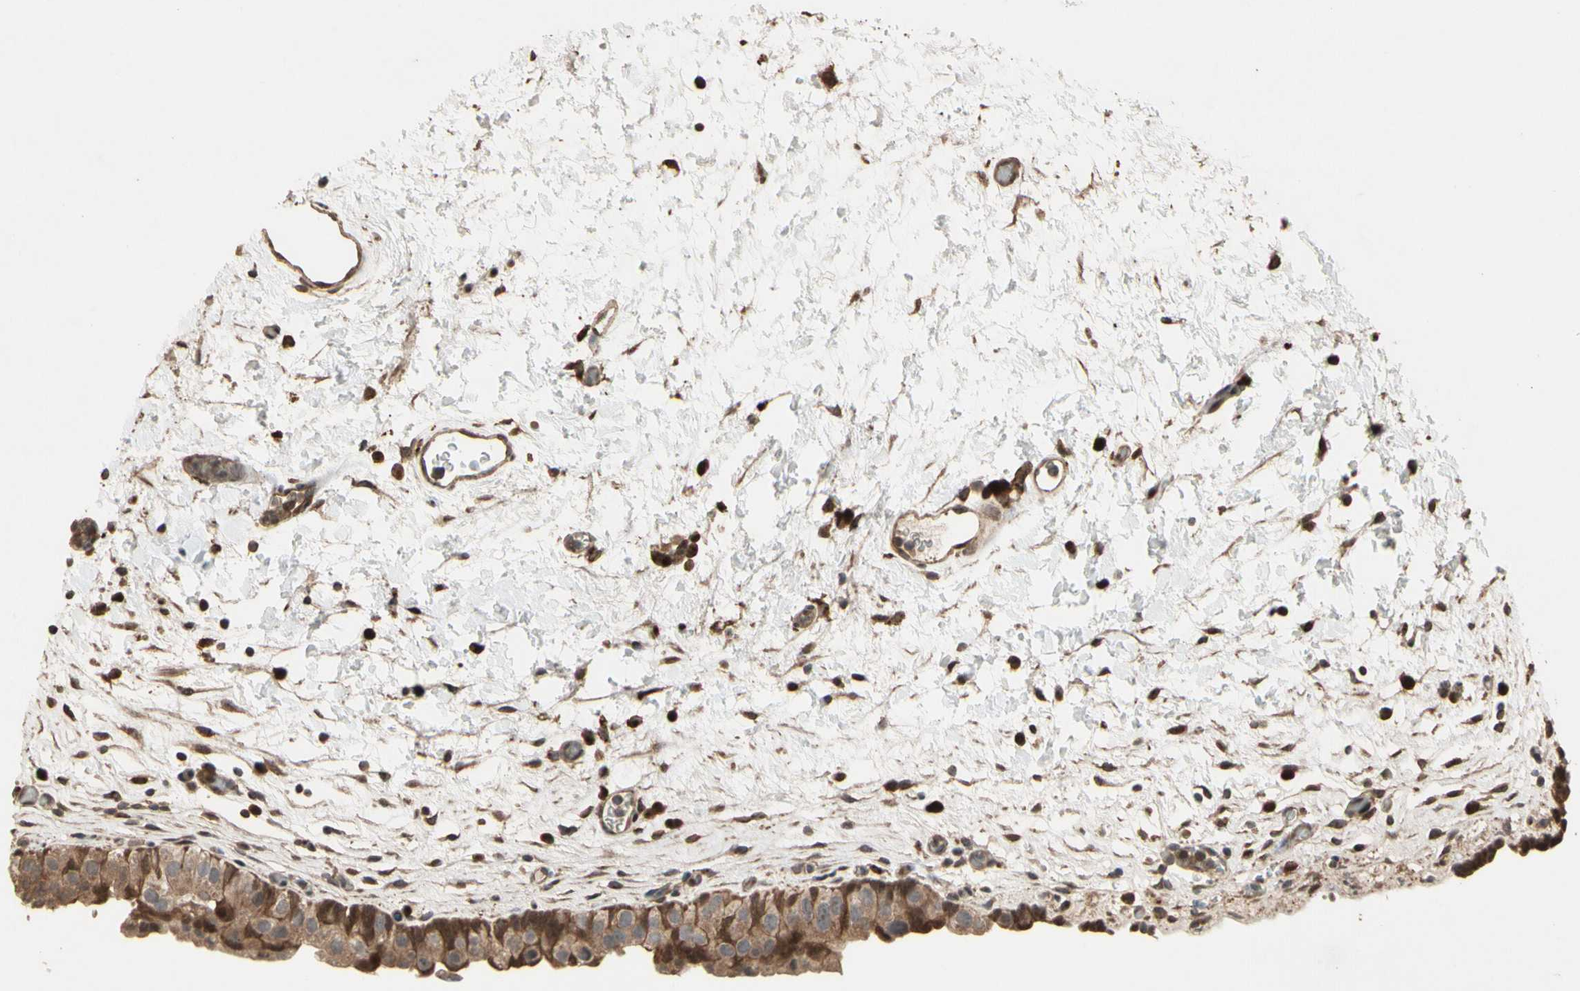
{"staining": {"intensity": "moderate", "quantity": "25%-75%", "location": "cytoplasmic/membranous,nuclear"}, "tissue": "urinary bladder", "cell_type": "Urothelial cells", "image_type": "normal", "snomed": [{"axis": "morphology", "description": "Normal tissue, NOS"}, {"axis": "topography", "description": "Urinary bladder"}], "caption": "Urothelial cells demonstrate medium levels of moderate cytoplasmic/membranous,nuclear positivity in approximately 25%-75% of cells in benign urinary bladder.", "gene": "CSF1R", "patient": {"sex": "female", "age": 64}}